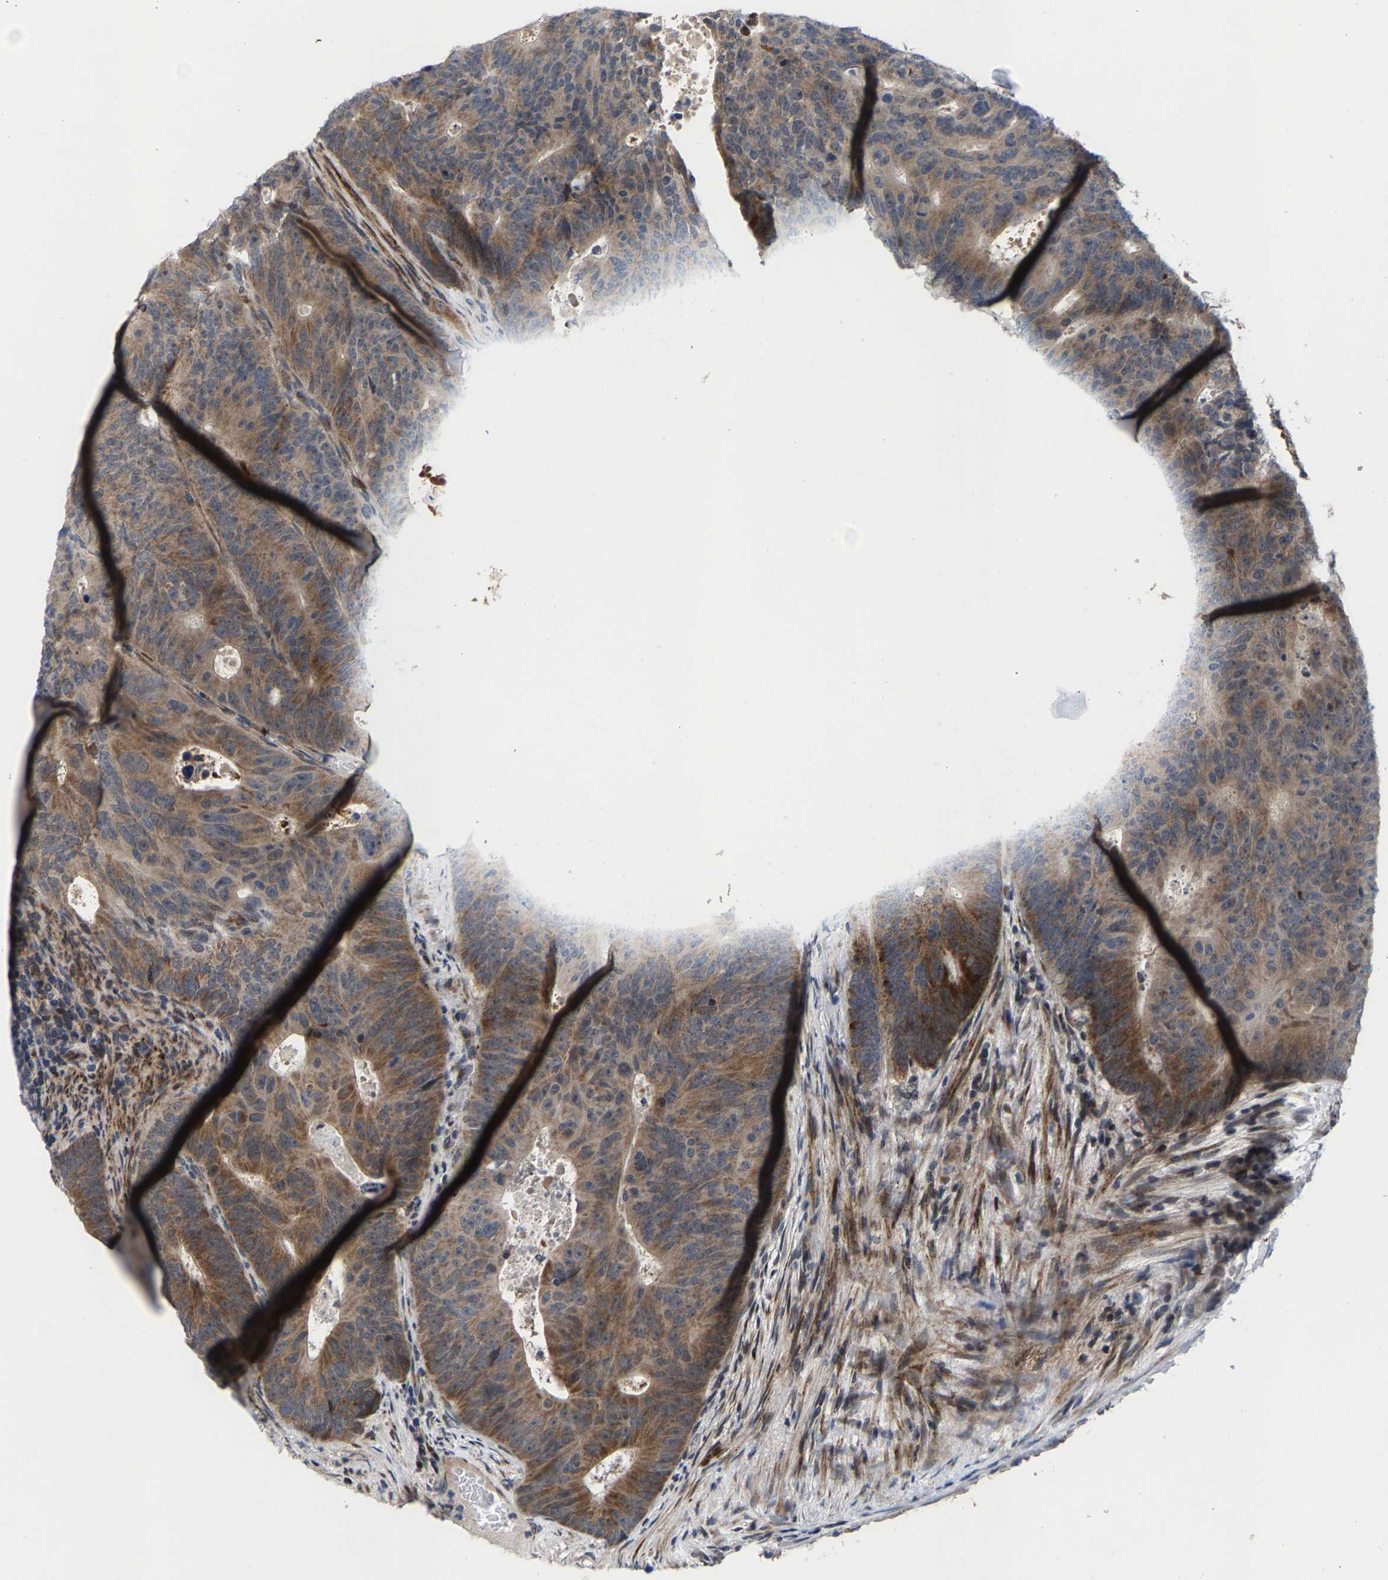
{"staining": {"intensity": "moderate", "quantity": "25%-75%", "location": "cytoplasmic/membranous"}, "tissue": "colorectal cancer", "cell_type": "Tumor cells", "image_type": "cancer", "snomed": [{"axis": "morphology", "description": "Adenocarcinoma, NOS"}, {"axis": "topography", "description": "Colon"}], "caption": "The photomicrograph reveals a brown stain indicating the presence of a protein in the cytoplasmic/membranous of tumor cells in adenocarcinoma (colorectal).", "gene": "TDRKH", "patient": {"sex": "male", "age": 87}}